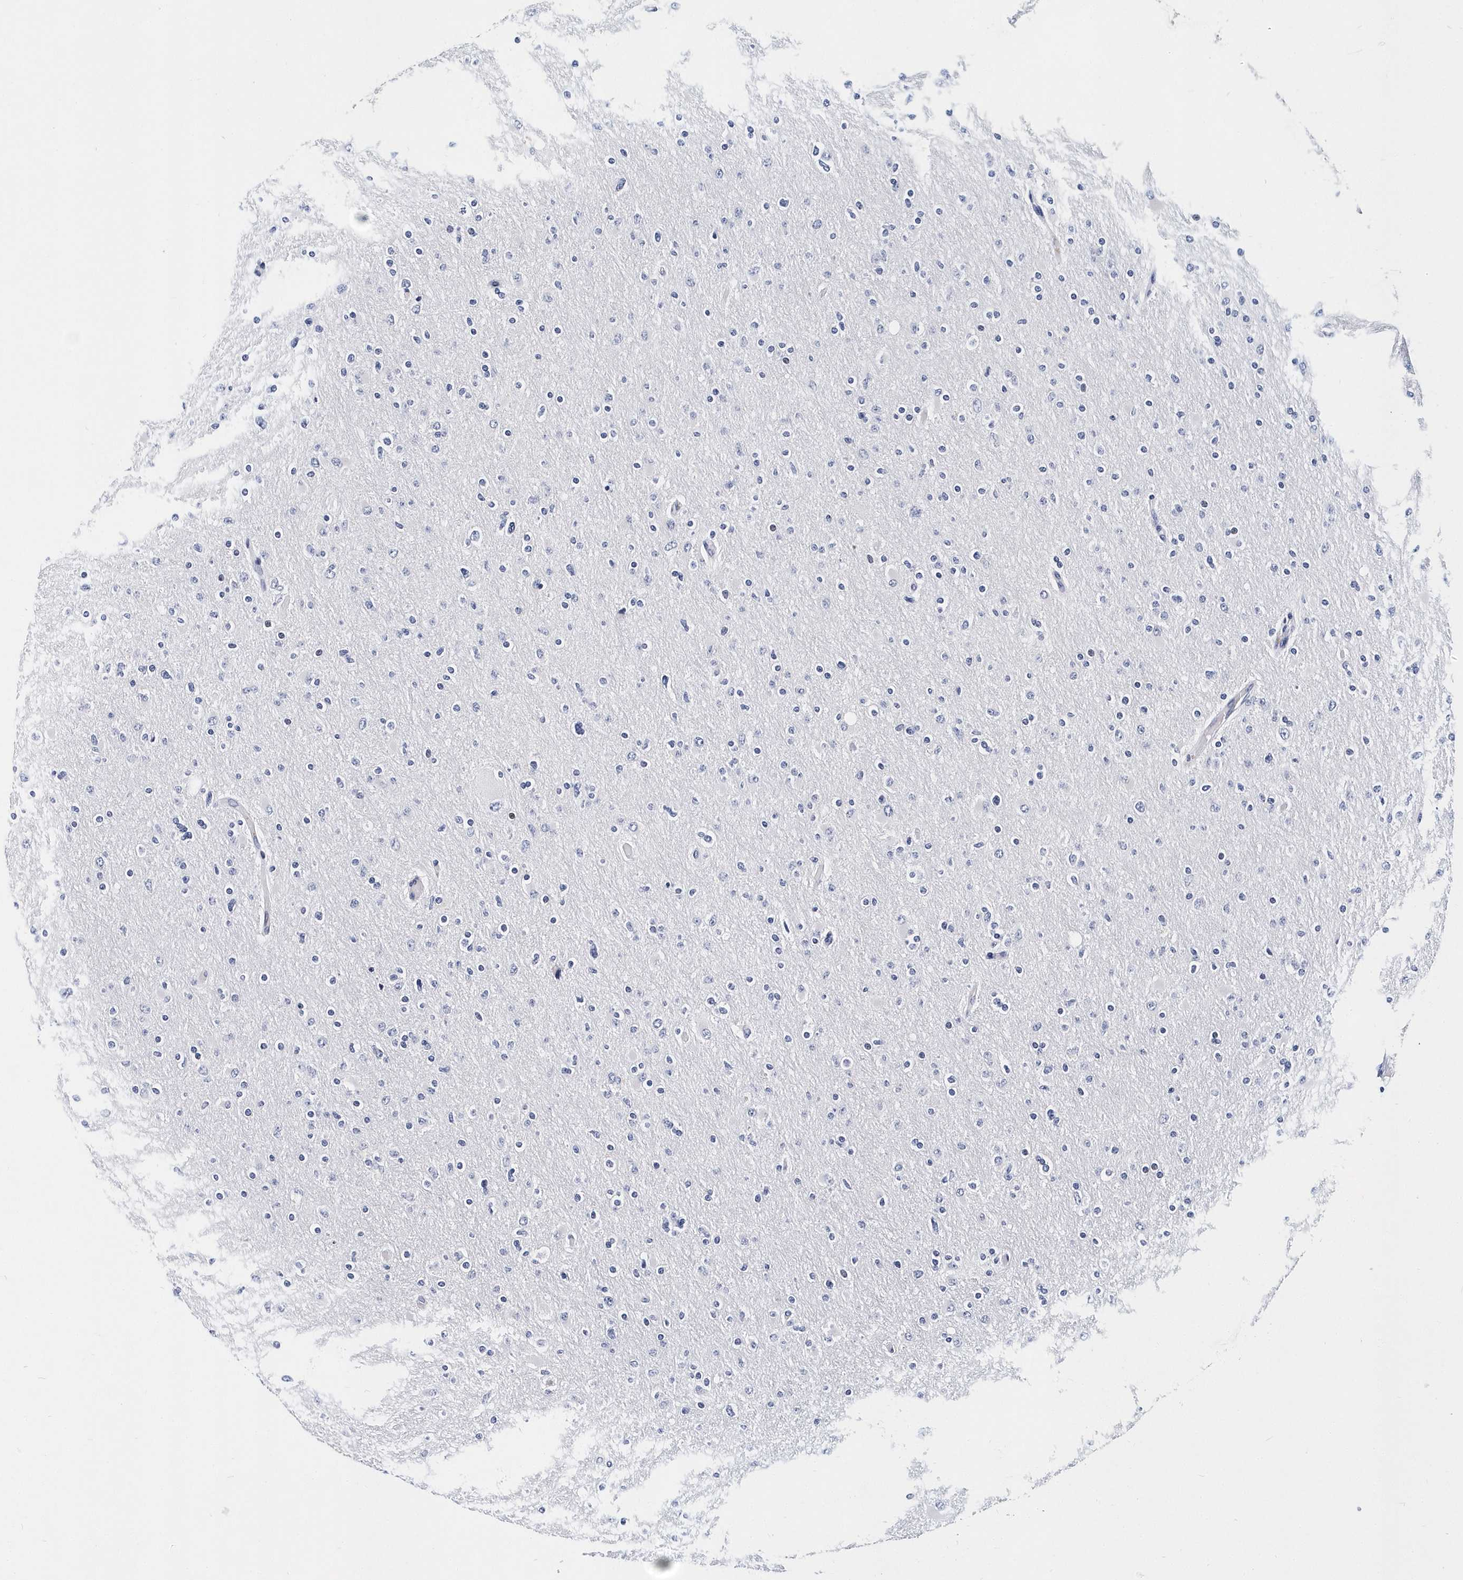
{"staining": {"intensity": "negative", "quantity": "none", "location": "none"}, "tissue": "glioma", "cell_type": "Tumor cells", "image_type": "cancer", "snomed": [{"axis": "morphology", "description": "Glioma, malignant, High grade"}, {"axis": "topography", "description": "Cerebral cortex"}], "caption": "IHC of glioma reveals no expression in tumor cells. Nuclei are stained in blue.", "gene": "ITGA2B", "patient": {"sex": "female", "age": 36}}